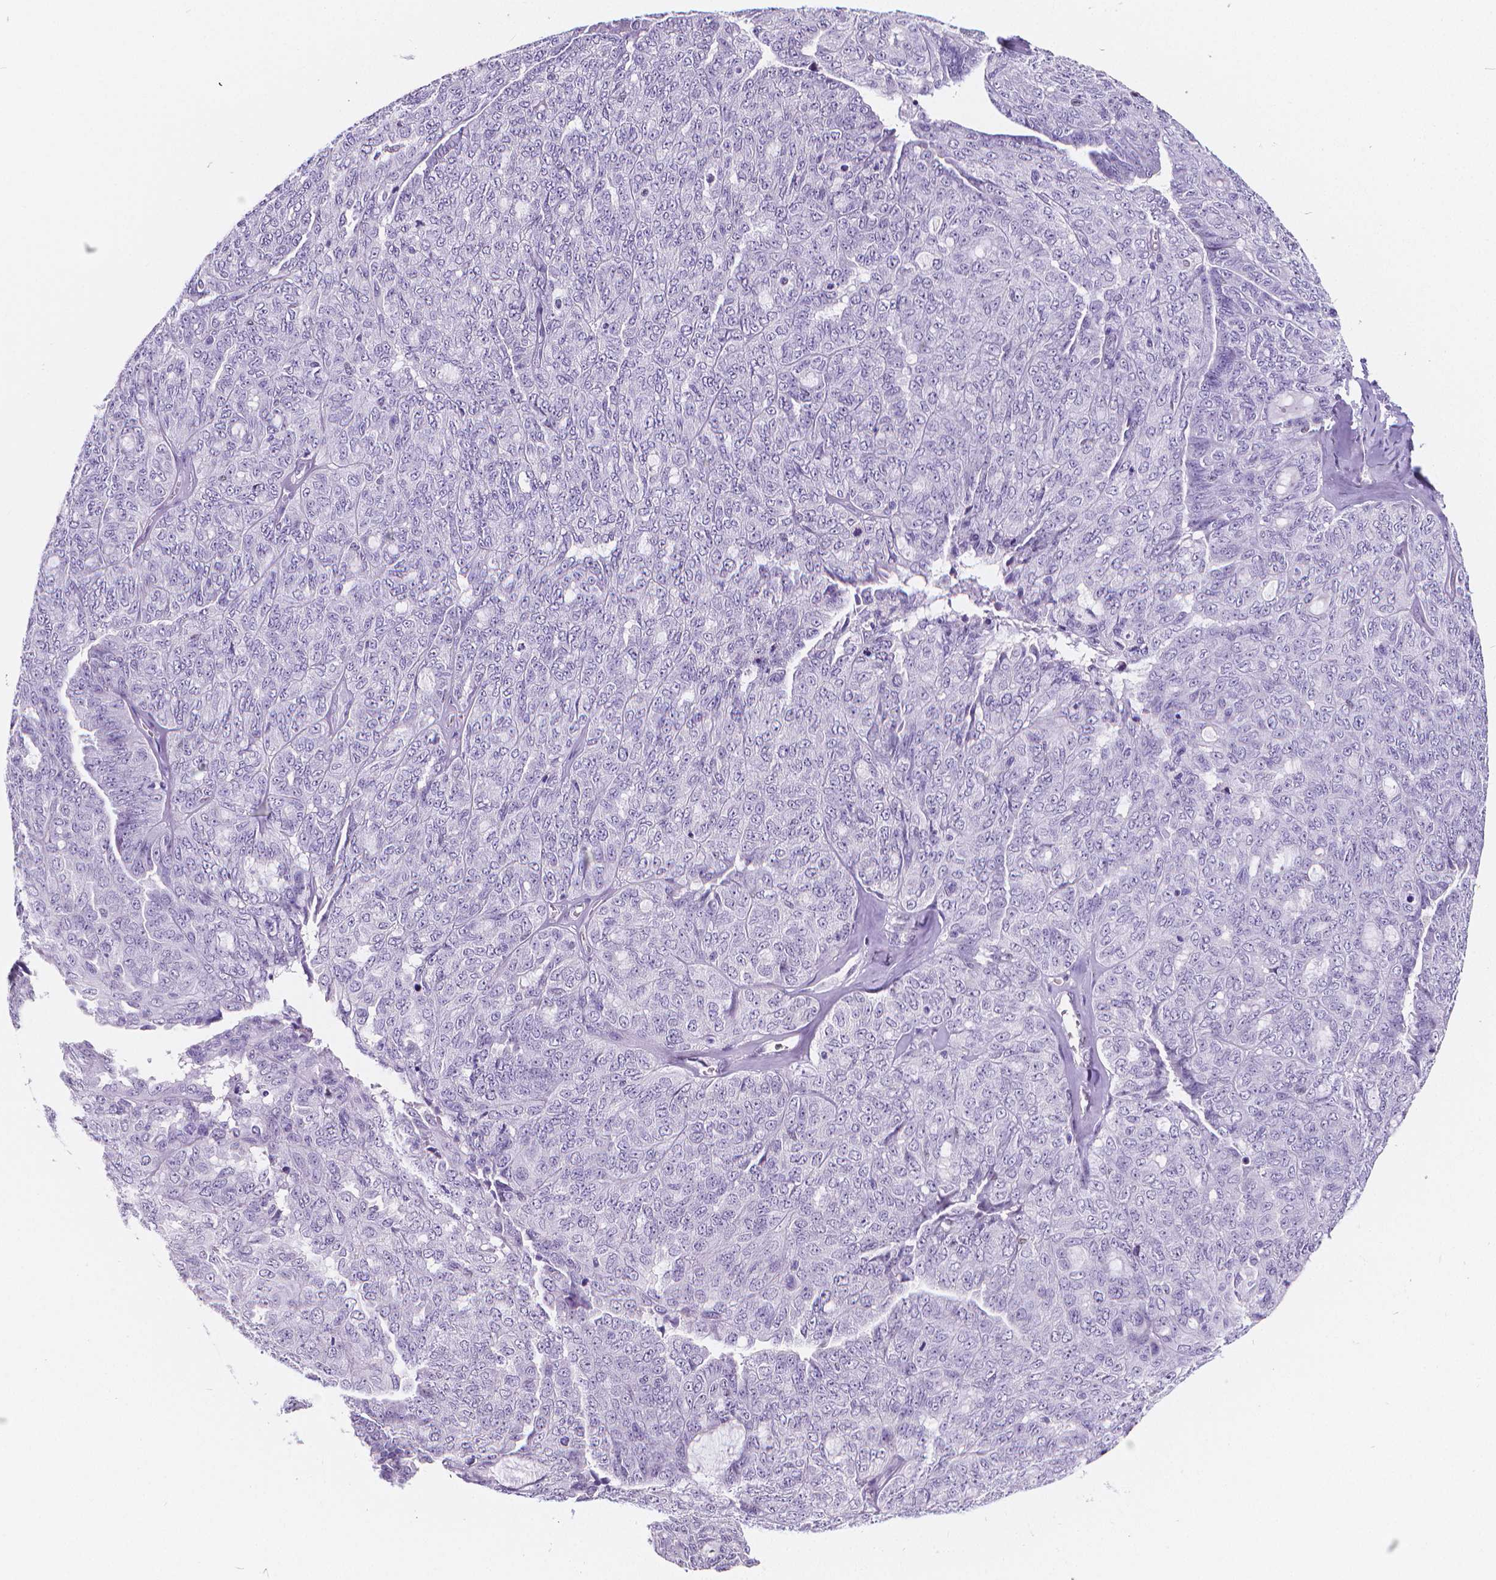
{"staining": {"intensity": "negative", "quantity": "none", "location": "none"}, "tissue": "ovarian cancer", "cell_type": "Tumor cells", "image_type": "cancer", "snomed": [{"axis": "morphology", "description": "Cystadenocarcinoma, serous, NOS"}, {"axis": "topography", "description": "Ovary"}], "caption": "Immunohistochemistry (IHC) micrograph of ovarian serous cystadenocarcinoma stained for a protein (brown), which reveals no positivity in tumor cells.", "gene": "MEF2C", "patient": {"sex": "female", "age": 71}}